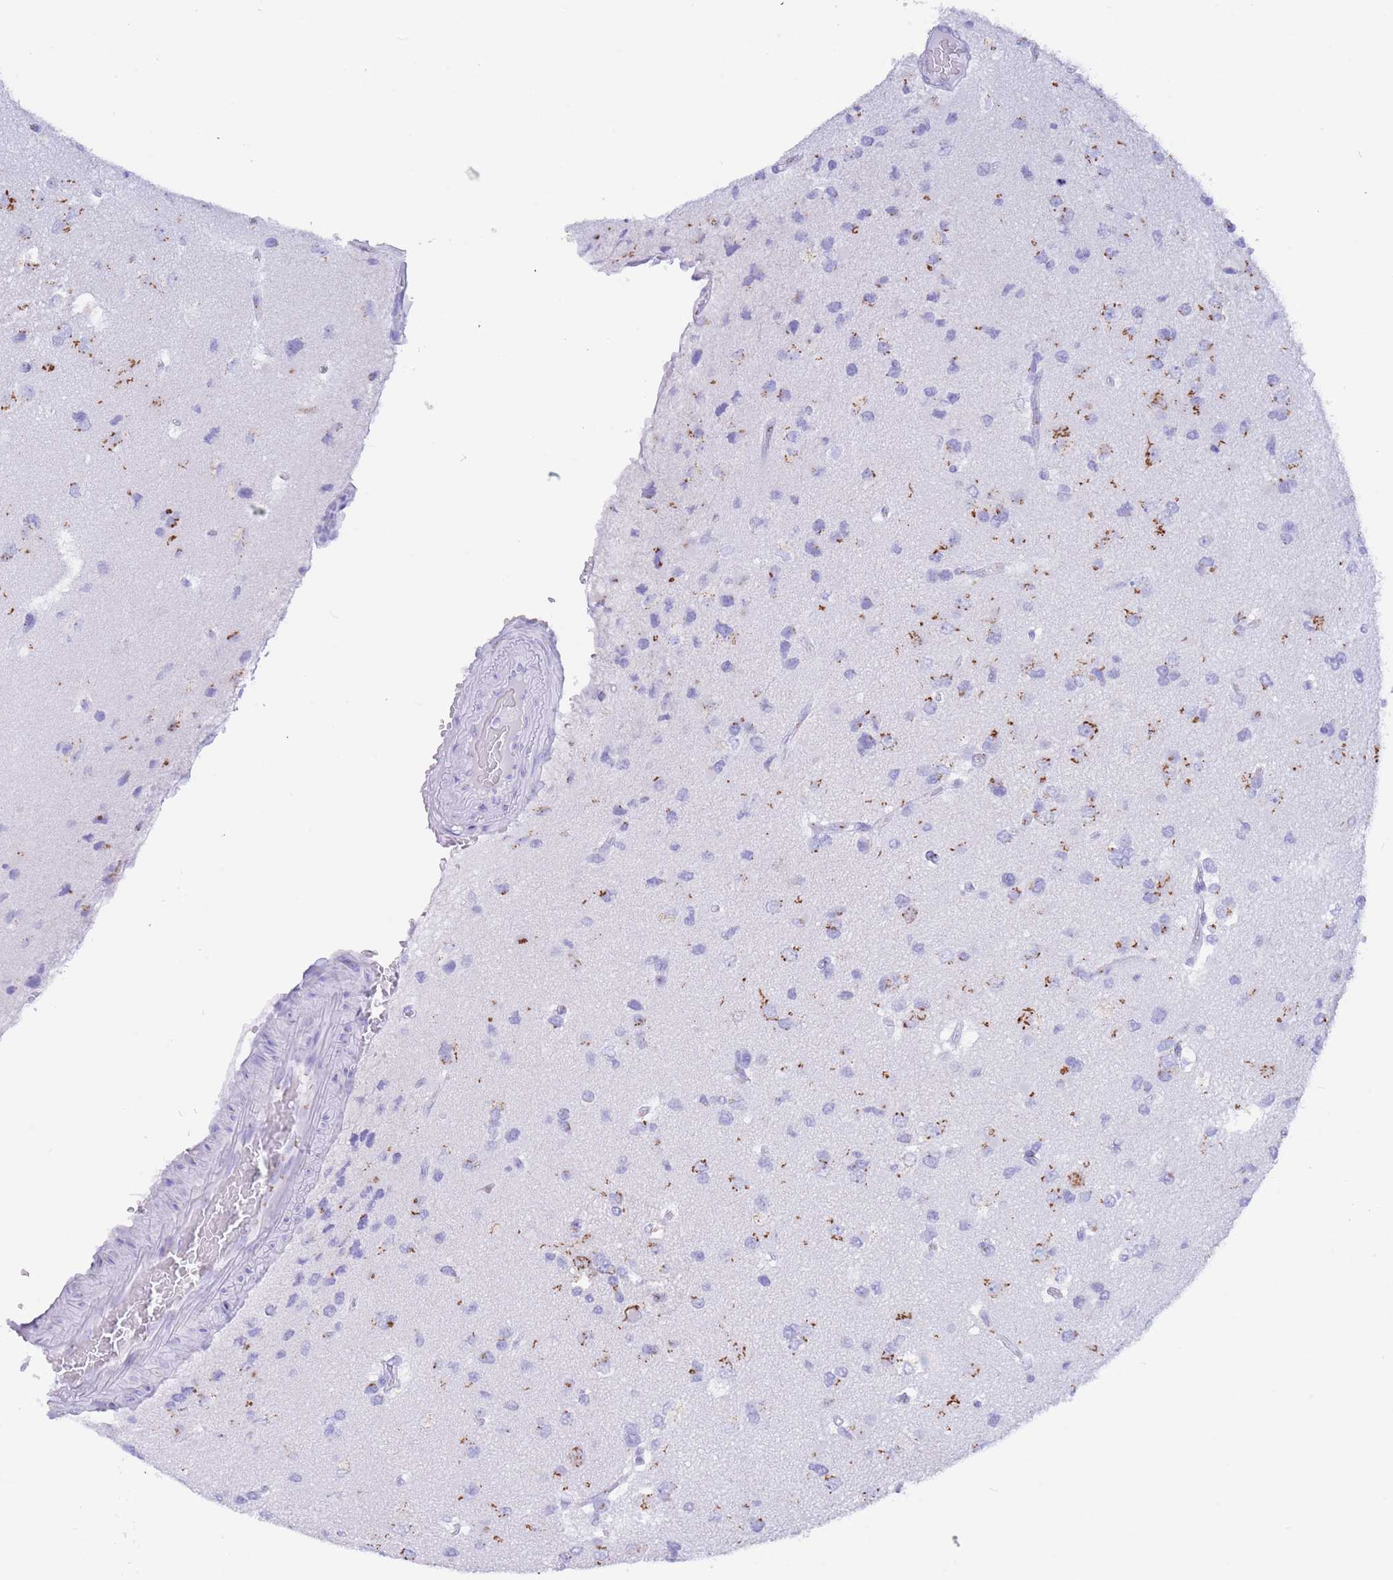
{"staining": {"intensity": "strong", "quantity": "<25%", "location": "cytoplasmic/membranous"}, "tissue": "glioma", "cell_type": "Tumor cells", "image_type": "cancer", "snomed": [{"axis": "morphology", "description": "Glioma, malignant, High grade"}, {"axis": "topography", "description": "Brain"}], "caption": "Malignant high-grade glioma was stained to show a protein in brown. There is medium levels of strong cytoplasmic/membranous positivity in about <25% of tumor cells. Using DAB (3,3'-diaminobenzidine) (brown) and hematoxylin (blue) stains, captured at high magnification using brightfield microscopy.", "gene": "FAM3C", "patient": {"sex": "male", "age": 53}}